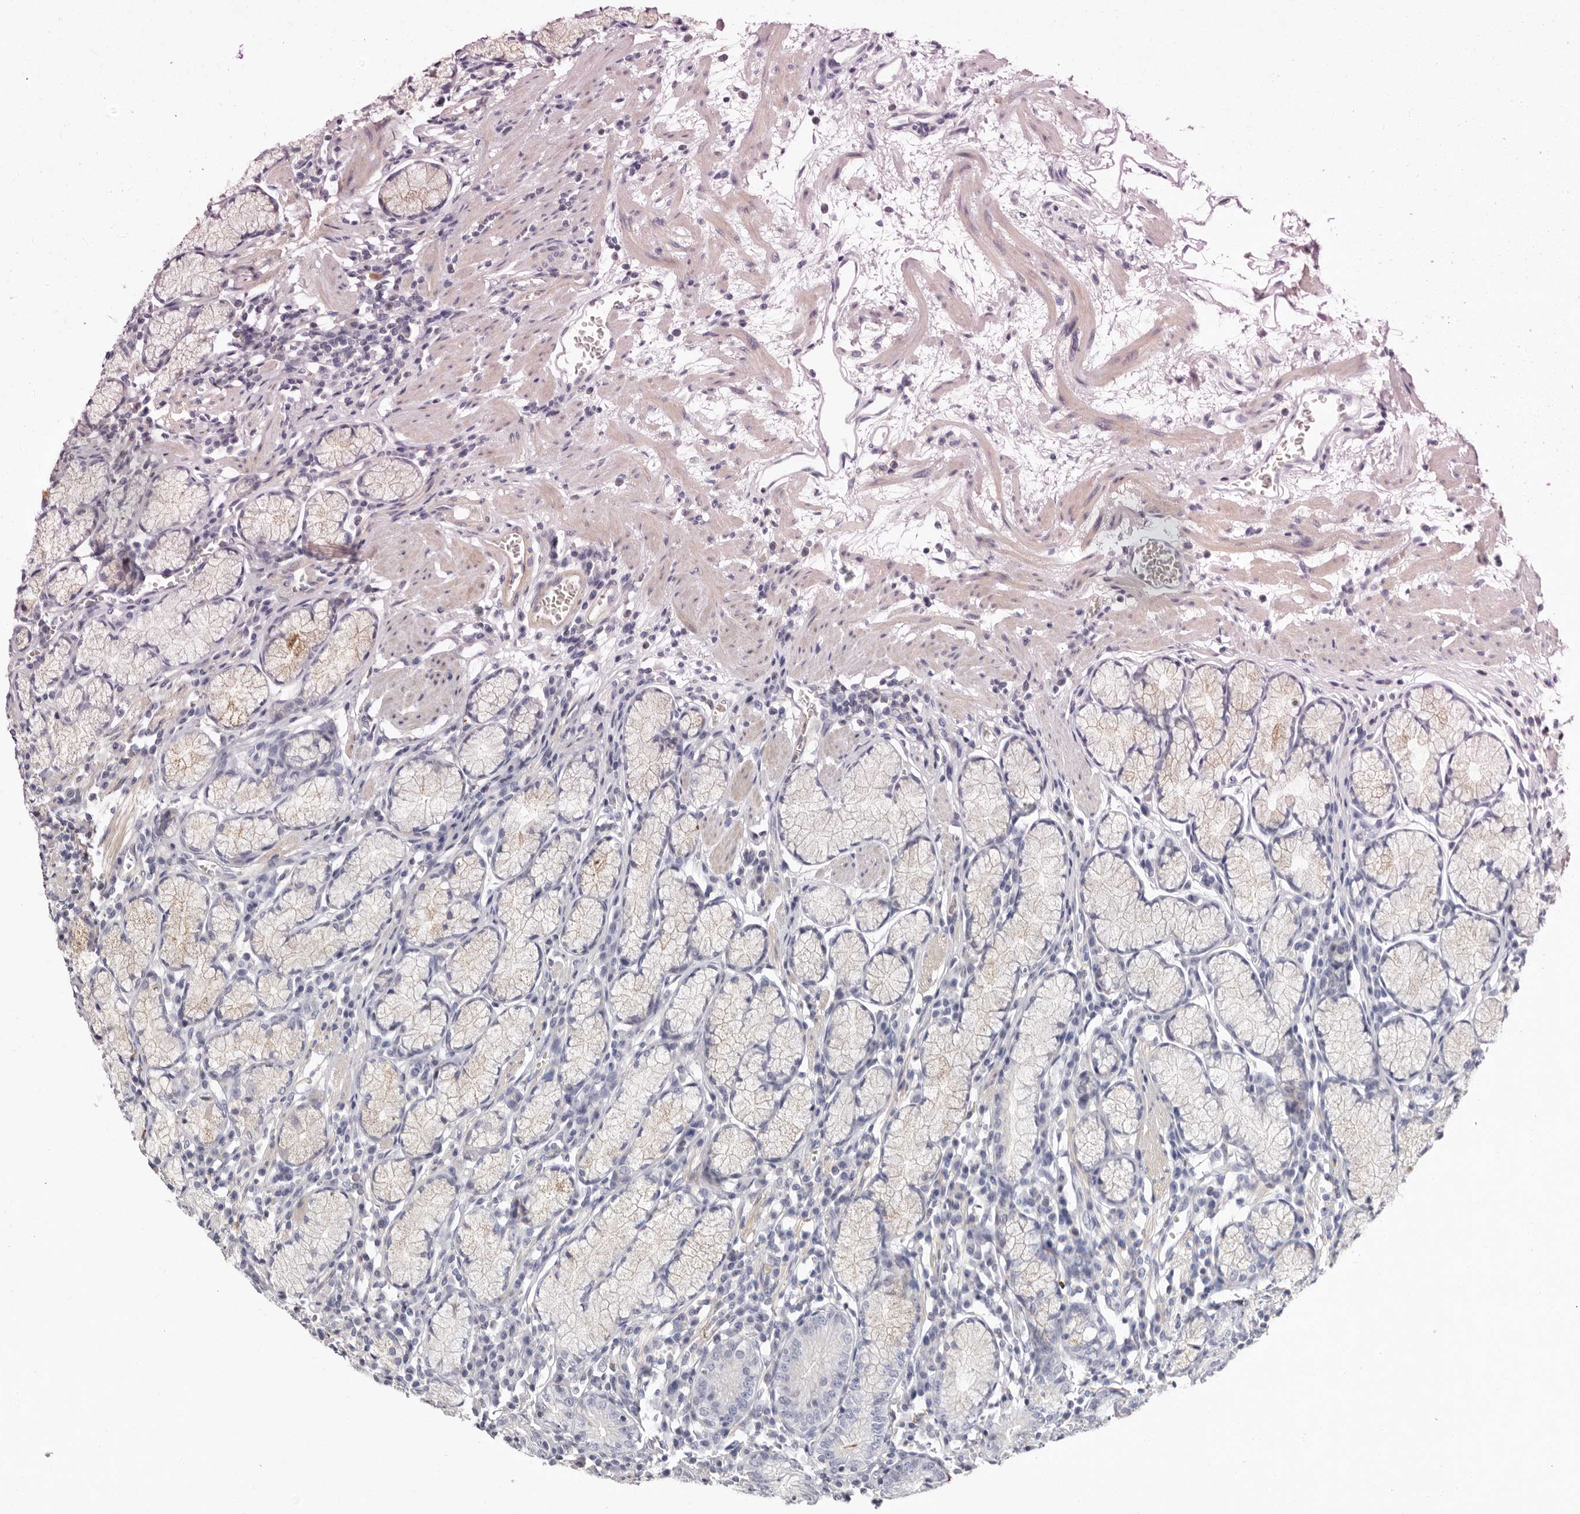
{"staining": {"intensity": "negative", "quantity": "none", "location": "none"}, "tissue": "stomach", "cell_type": "Glandular cells", "image_type": "normal", "snomed": [{"axis": "morphology", "description": "Normal tissue, NOS"}, {"axis": "topography", "description": "Stomach"}], "caption": "Glandular cells show no significant staining in normal stomach. (Brightfield microscopy of DAB immunohistochemistry (IHC) at high magnification).", "gene": "S1PR5", "patient": {"sex": "male", "age": 55}}